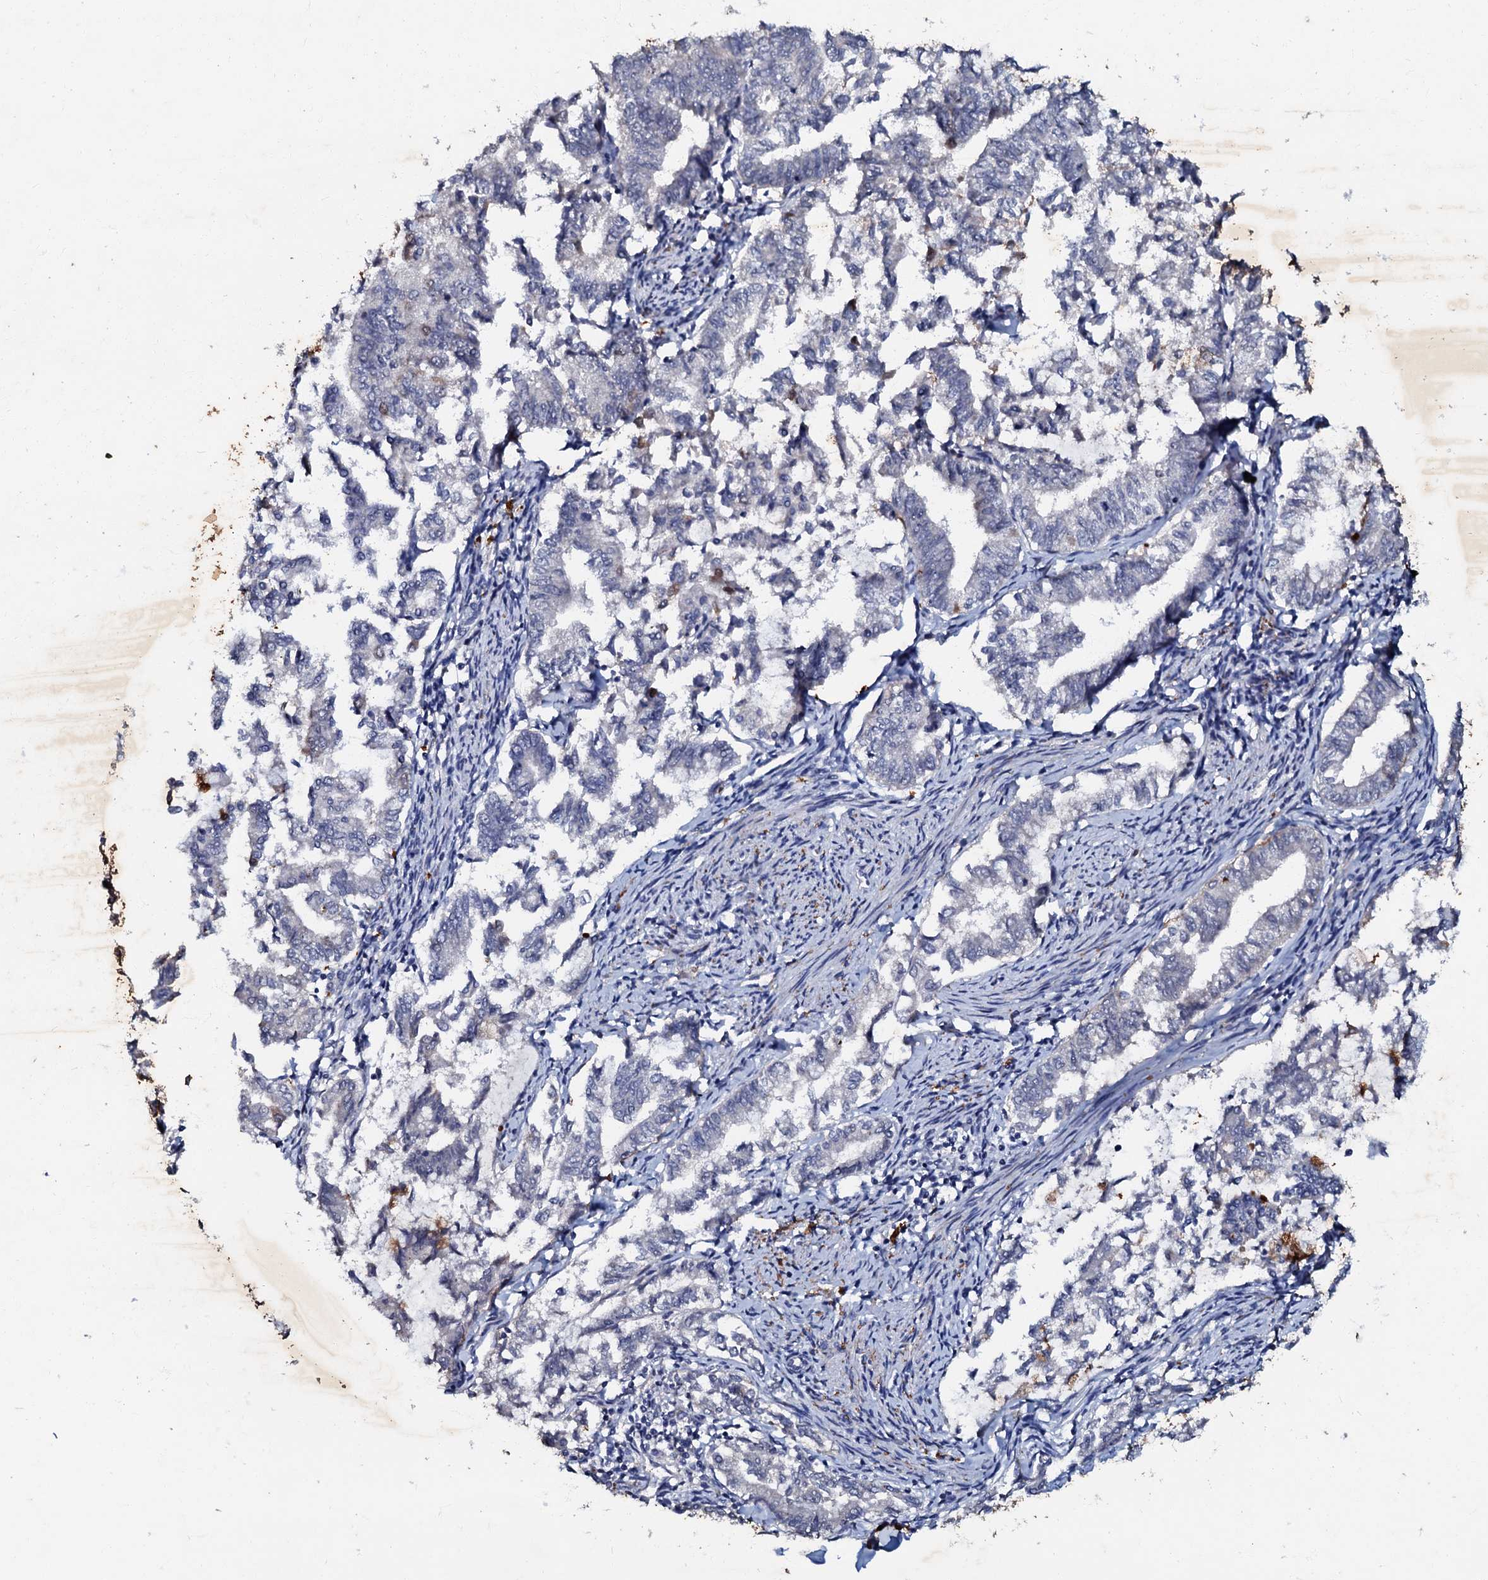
{"staining": {"intensity": "negative", "quantity": "none", "location": "none"}, "tissue": "endometrial cancer", "cell_type": "Tumor cells", "image_type": "cancer", "snomed": [{"axis": "morphology", "description": "Adenocarcinoma, NOS"}, {"axis": "topography", "description": "Endometrium"}], "caption": "An IHC image of endometrial cancer is shown. There is no staining in tumor cells of endometrial cancer.", "gene": "MANSC4", "patient": {"sex": "female", "age": 79}}